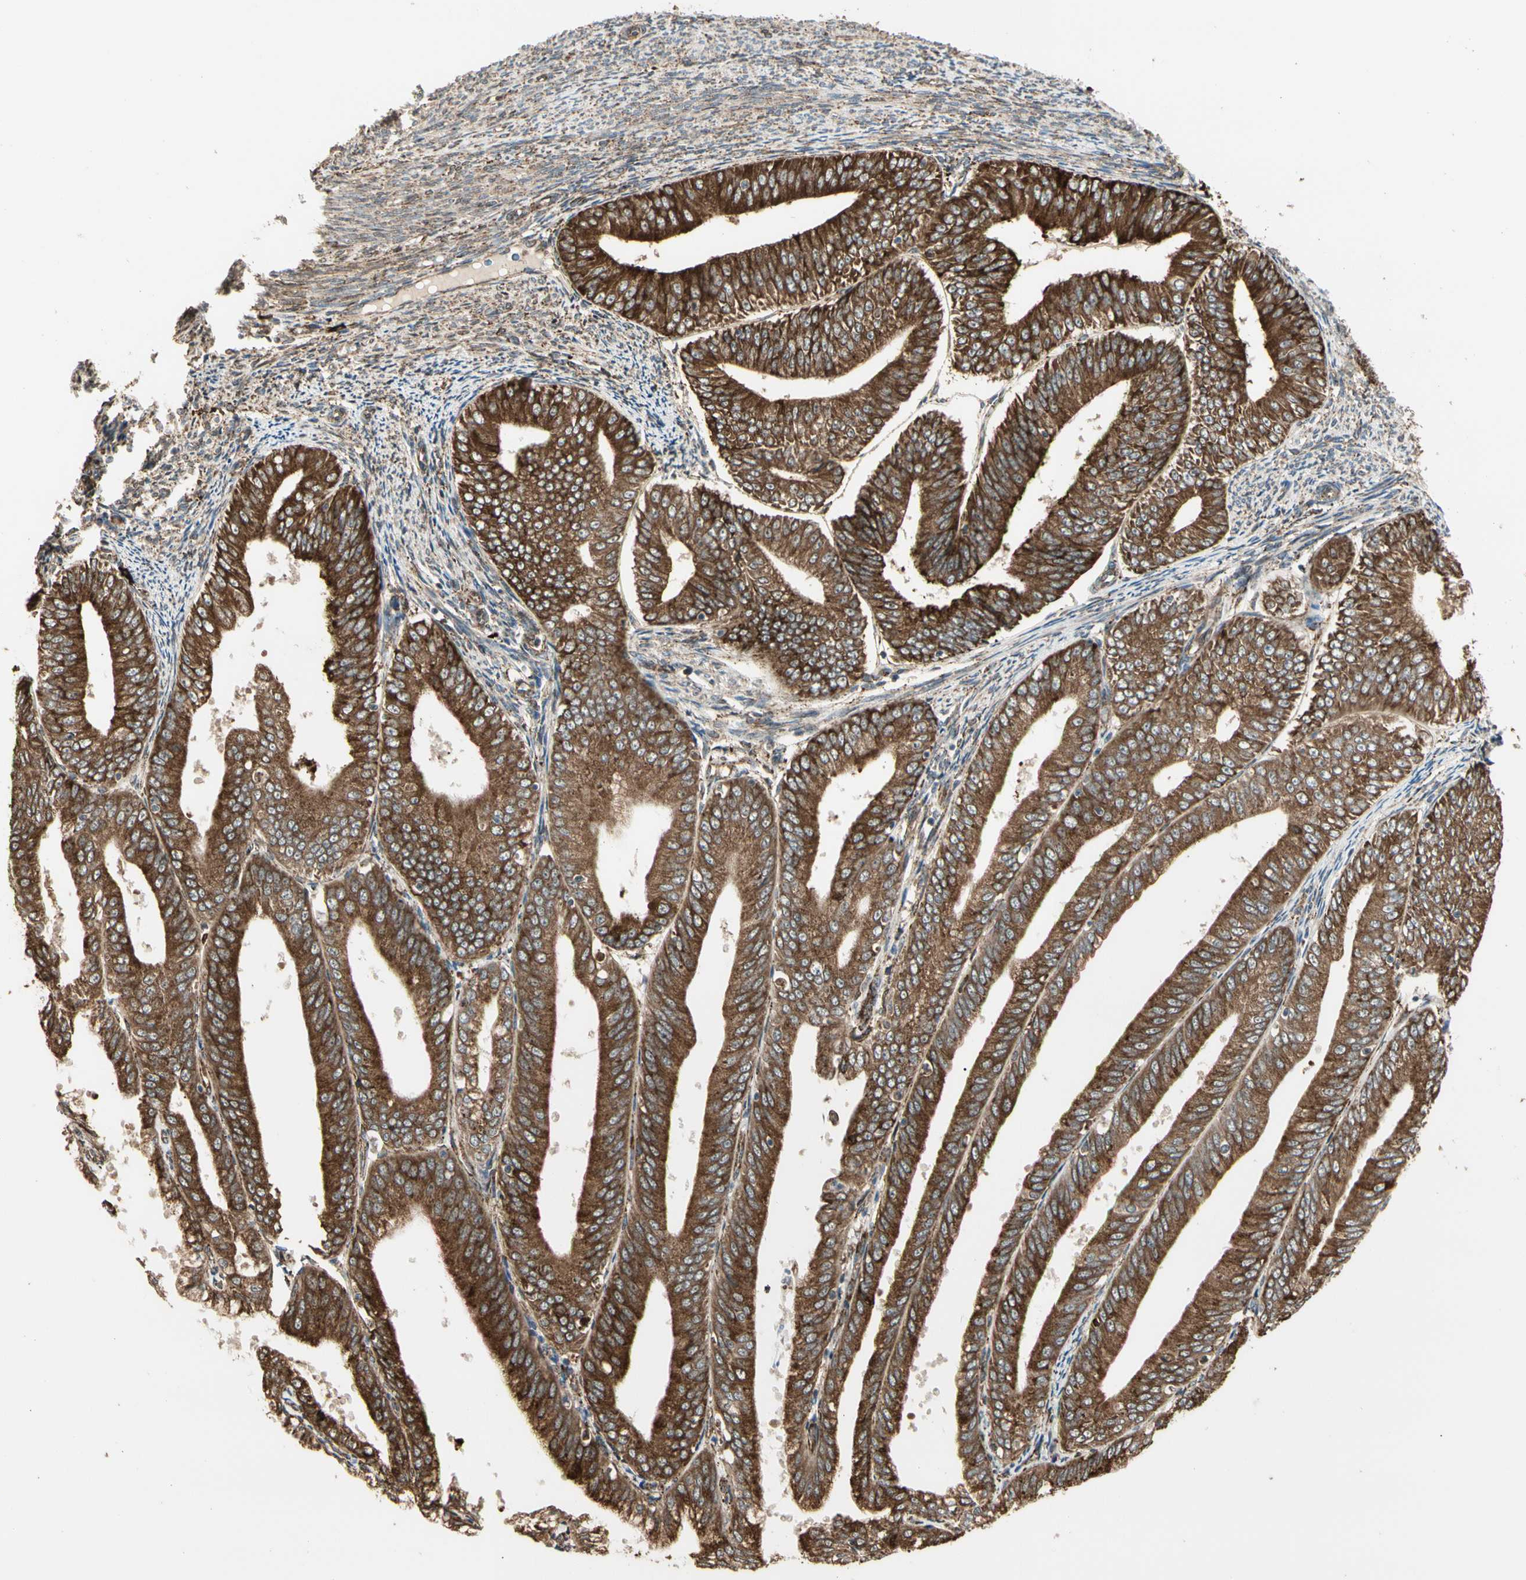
{"staining": {"intensity": "strong", "quantity": ">75%", "location": "cytoplasmic/membranous"}, "tissue": "endometrial cancer", "cell_type": "Tumor cells", "image_type": "cancer", "snomed": [{"axis": "morphology", "description": "Adenocarcinoma, NOS"}, {"axis": "topography", "description": "Endometrium"}], "caption": "Endometrial cancer (adenocarcinoma) stained with immunohistochemistry (IHC) exhibits strong cytoplasmic/membranous expression in about >75% of tumor cells.", "gene": "HSP90B1", "patient": {"sex": "female", "age": 63}}